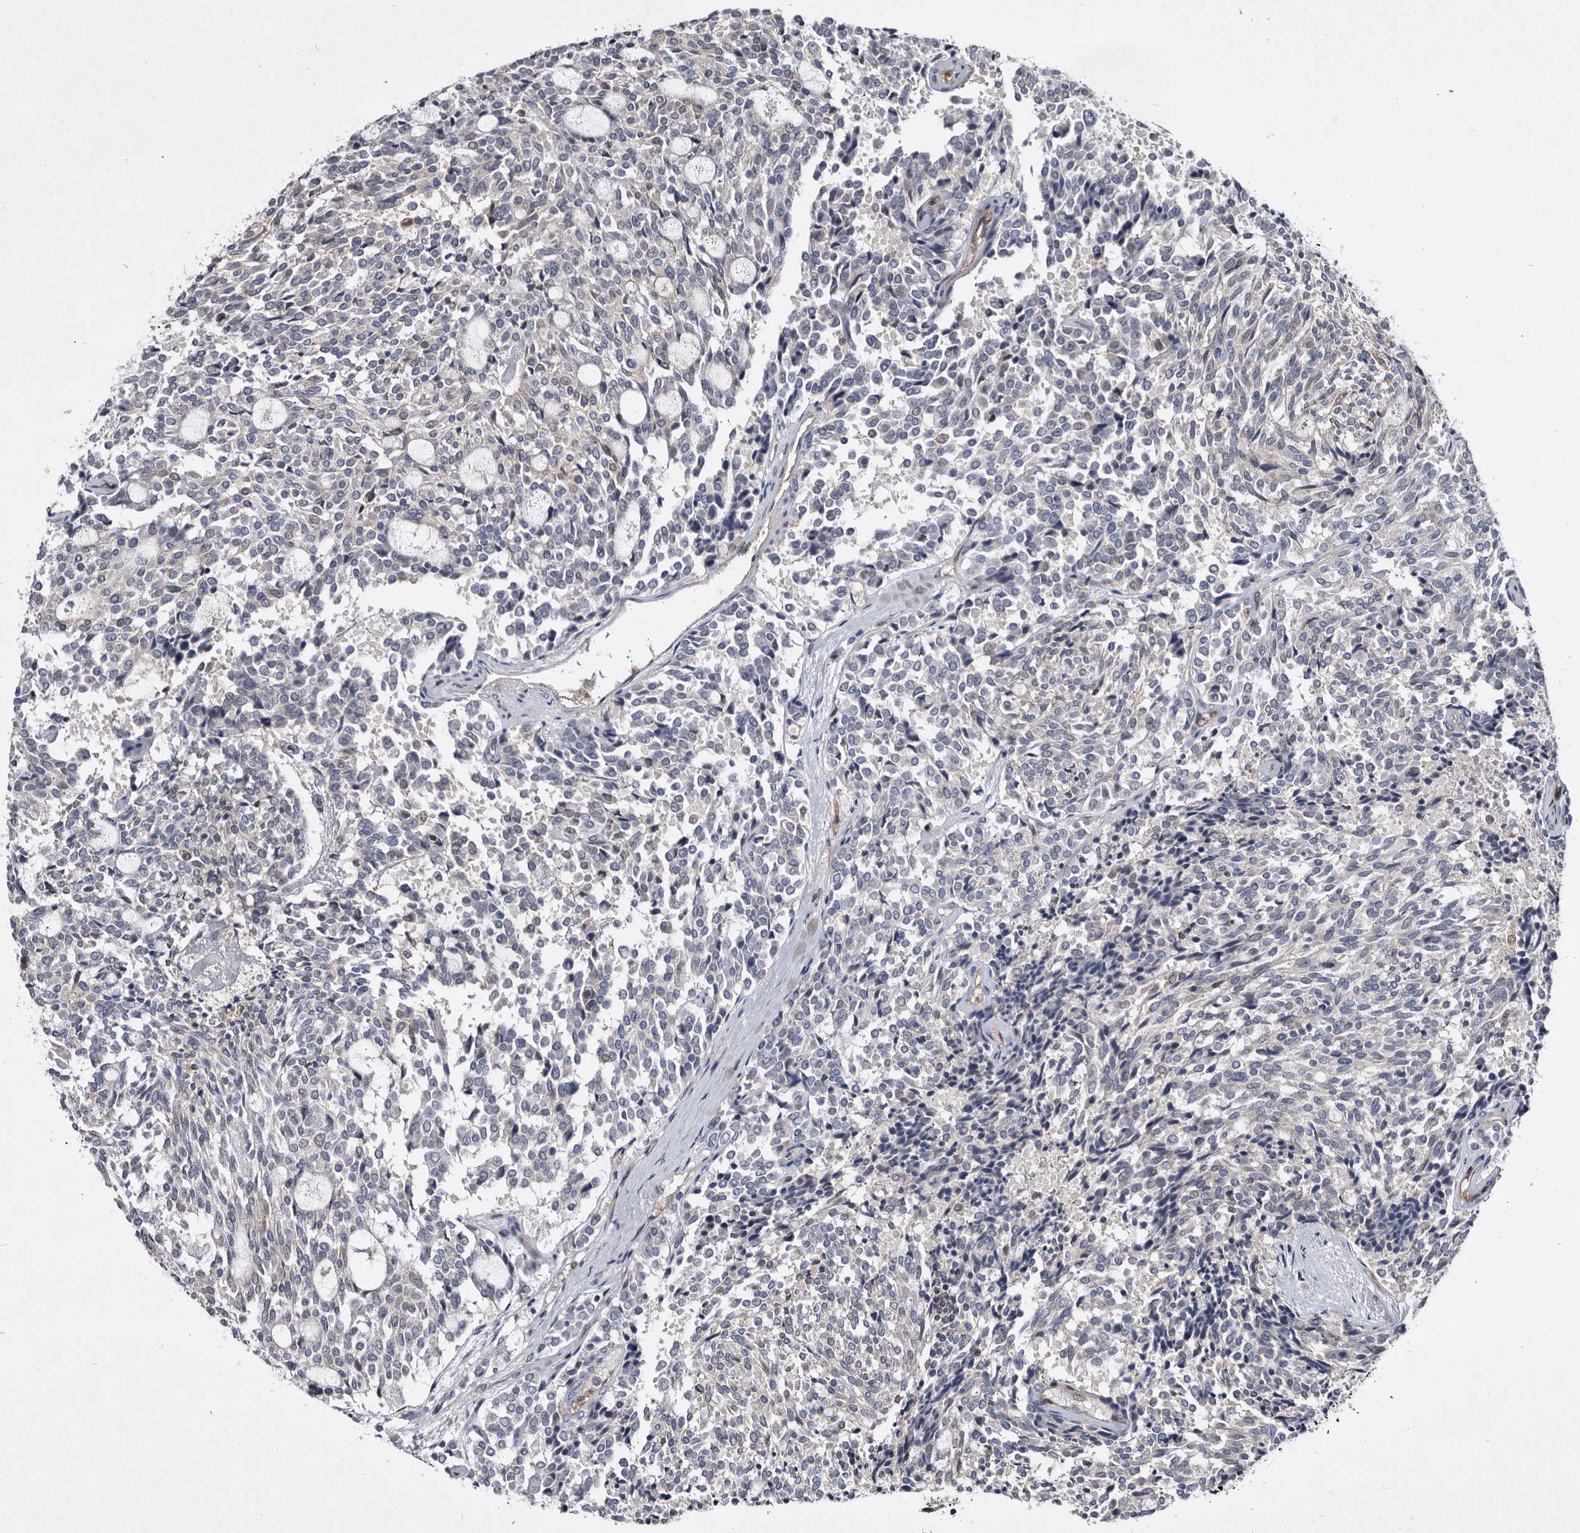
{"staining": {"intensity": "negative", "quantity": "none", "location": "none"}, "tissue": "carcinoid", "cell_type": "Tumor cells", "image_type": "cancer", "snomed": [{"axis": "morphology", "description": "Carcinoid, malignant, NOS"}, {"axis": "topography", "description": "Pancreas"}], "caption": "The IHC micrograph has no significant expression in tumor cells of carcinoid (malignant) tissue. (DAB (3,3'-diaminobenzidine) immunohistochemistry with hematoxylin counter stain).", "gene": "SERPINB8", "patient": {"sex": "female", "age": 54}}